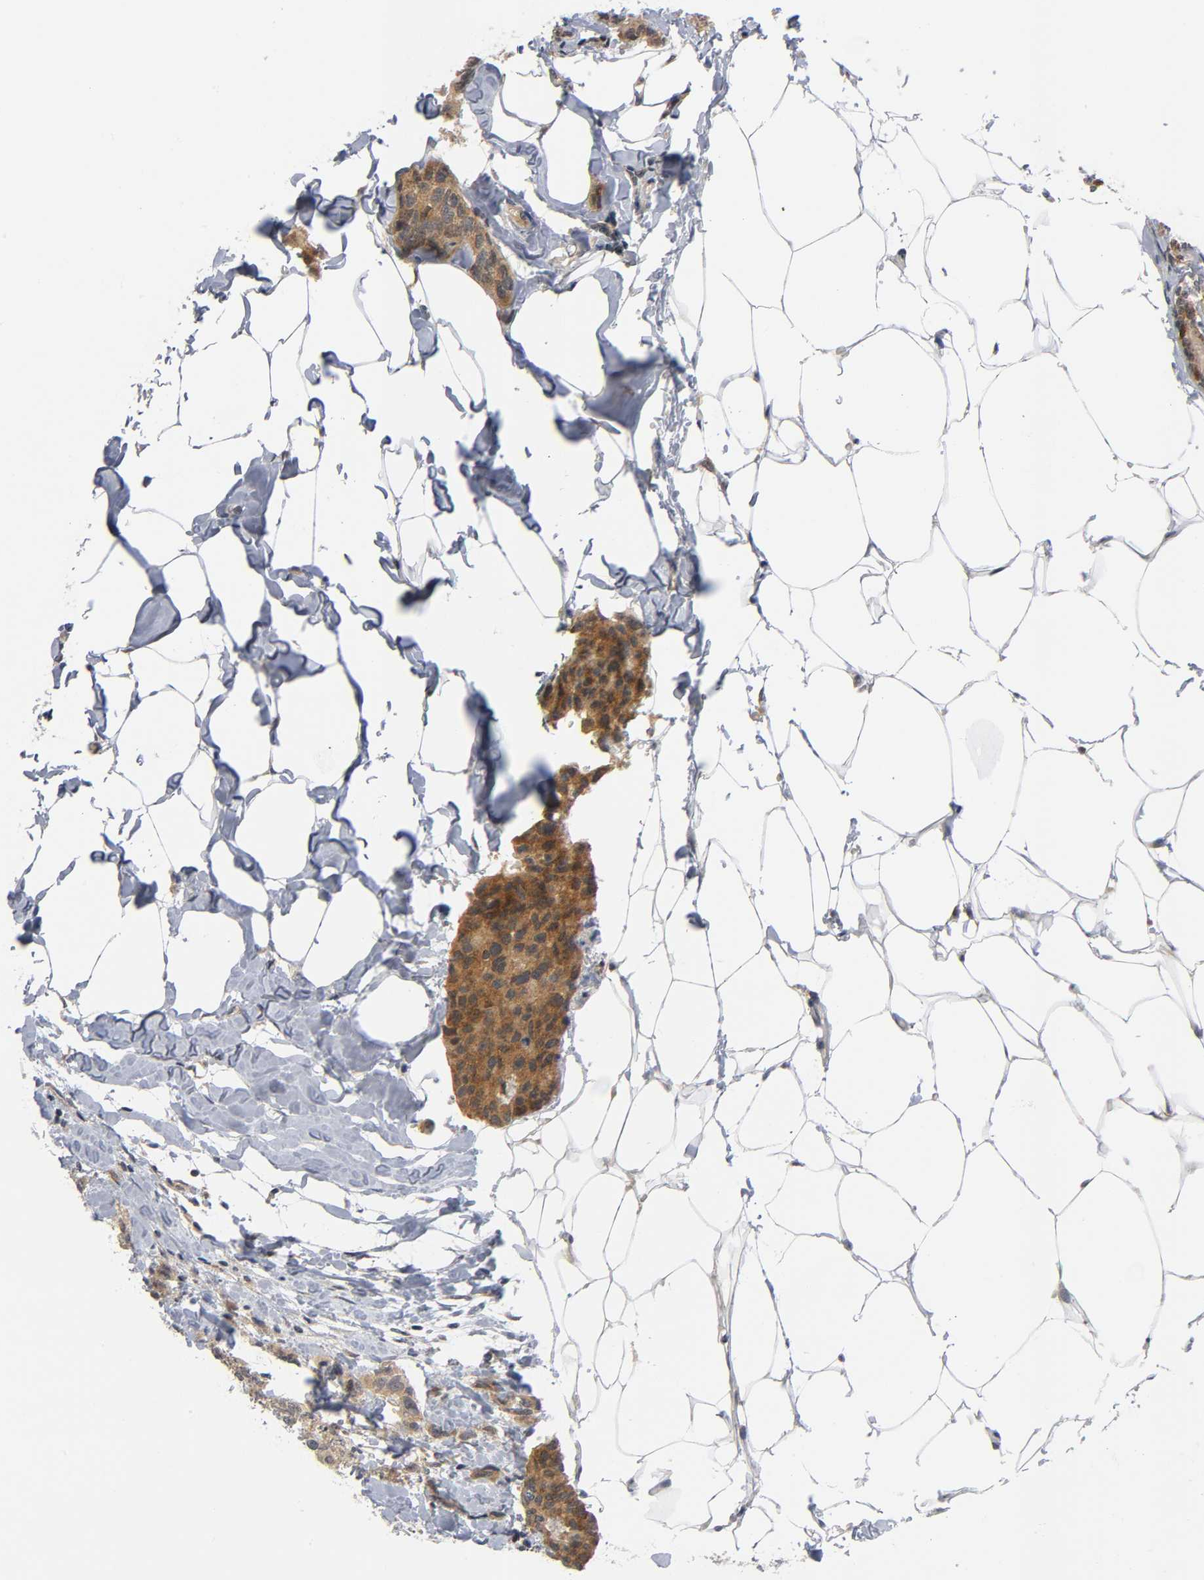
{"staining": {"intensity": "moderate", "quantity": ">75%", "location": "cytoplasmic/membranous"}, "tissue": "breast cancer", "cell_type": "Tumor cells", "image_type": "cancer", "snomed": [{"axis": "morphology", "description": "Normal tissue, NOS"}, {"axis": "morphology", "description": "Duct carcinoma"}, {"axis": "topography", "description": "Breast"}], "caption": "This is an image of IHC staining of intraductal carcinoma (breast), which shows moderate expression in the cytoplasmic/membranous of tumor cells.", "gene": "MAPK8", "patient": {"sex": "female", "age": 50}}